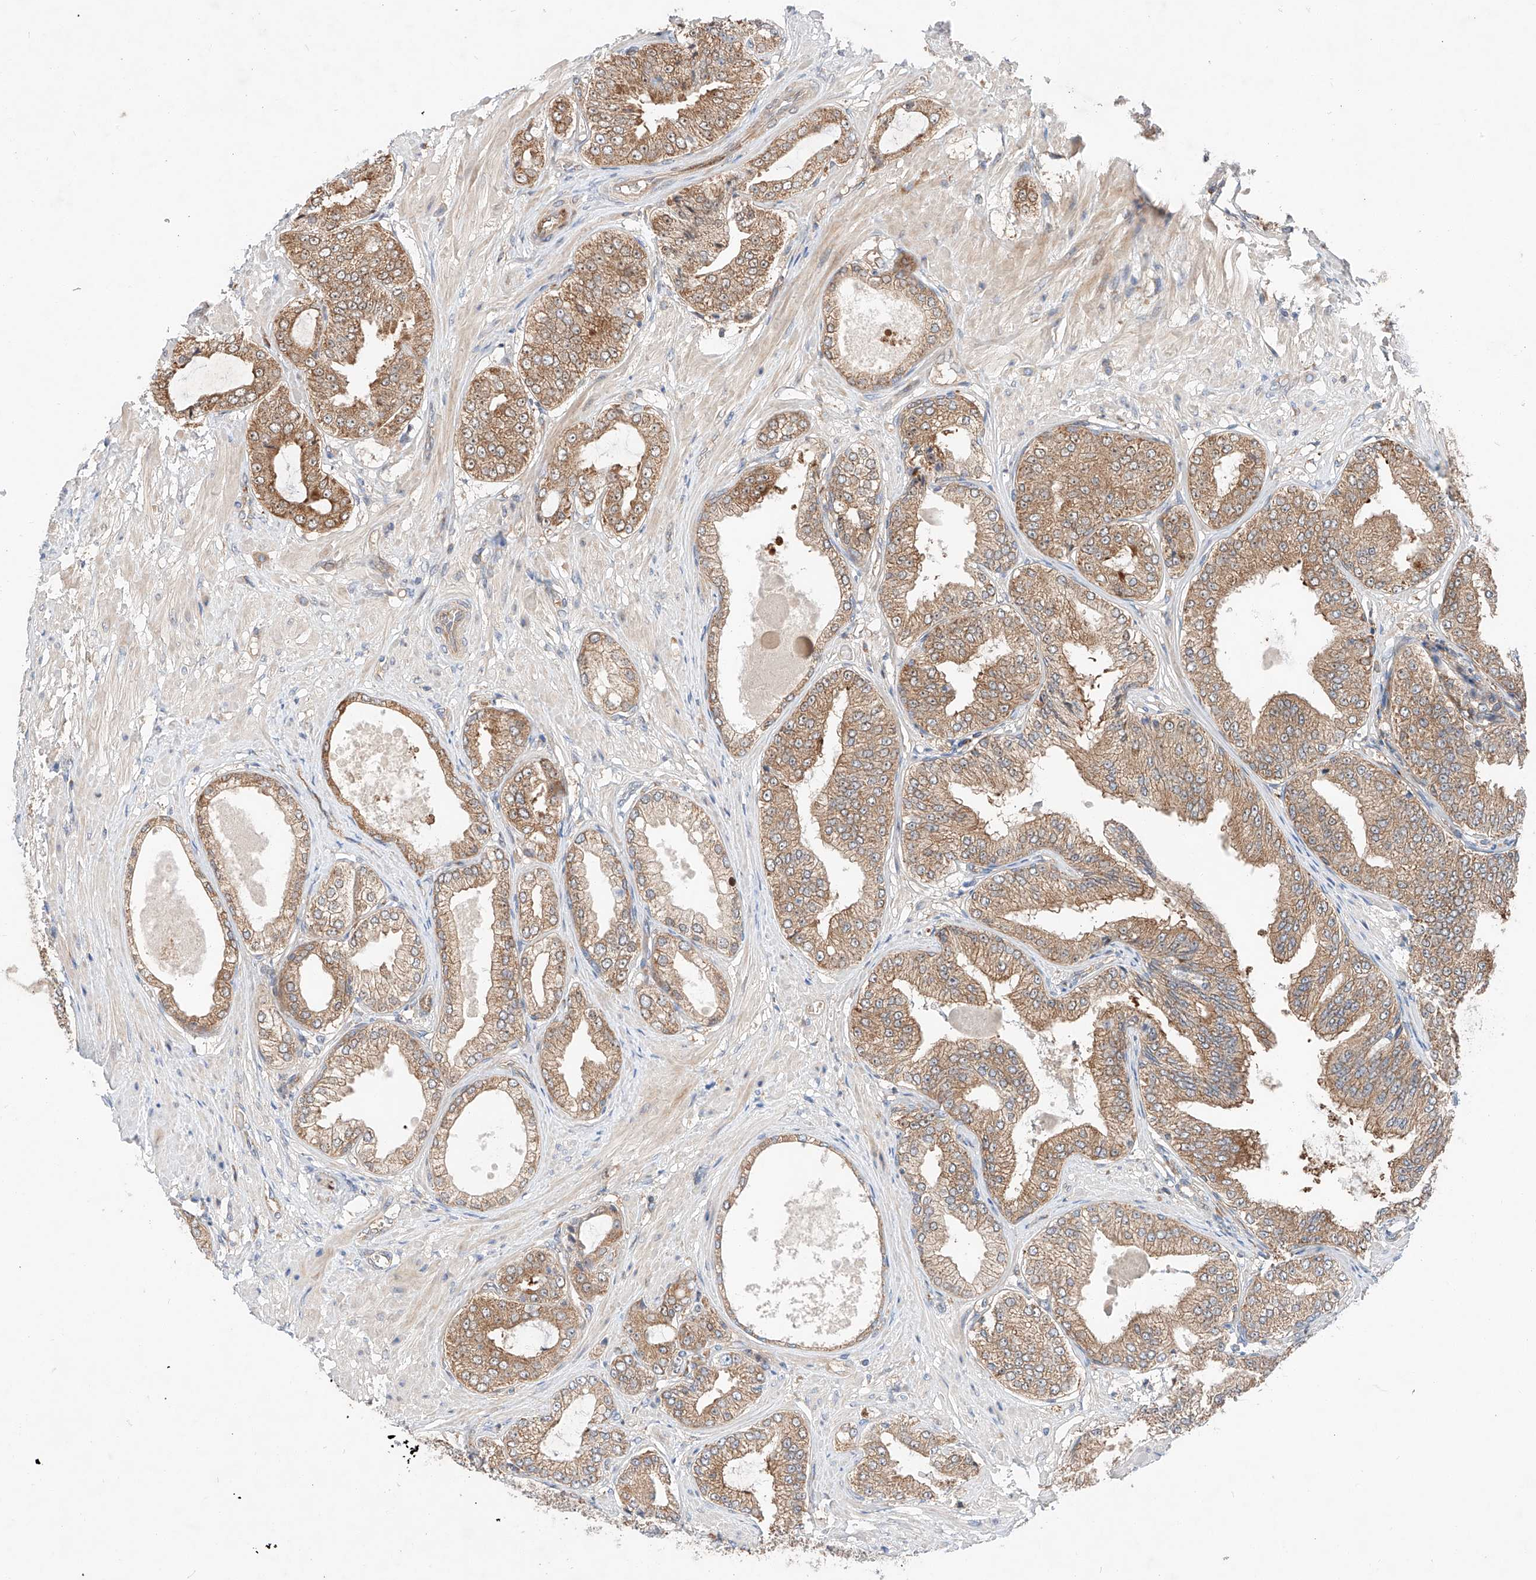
{"staining": {"intensity": "moderate", "quantity": ">75%", "location": "cytoplasmic/membranous"}, "tissue": "prostate cancer", "cell_type": "Tumor cells", "image_type": "cancer", "snomed": [{"axis": "morphology", "description": "Adenocarcinoma, Low grade"}, {"axis": "topography", "description": "Prostate"}], "caption": "The micrograph shows immunohistochemical staining of prostate adenocarcinoma (low-grade). There is moderate cytoplasmic/membranous staining is identified in approximately >75% of tumor cells.", "gene": "RUSC1", "patient": {"sex": "male", "age": 63}}